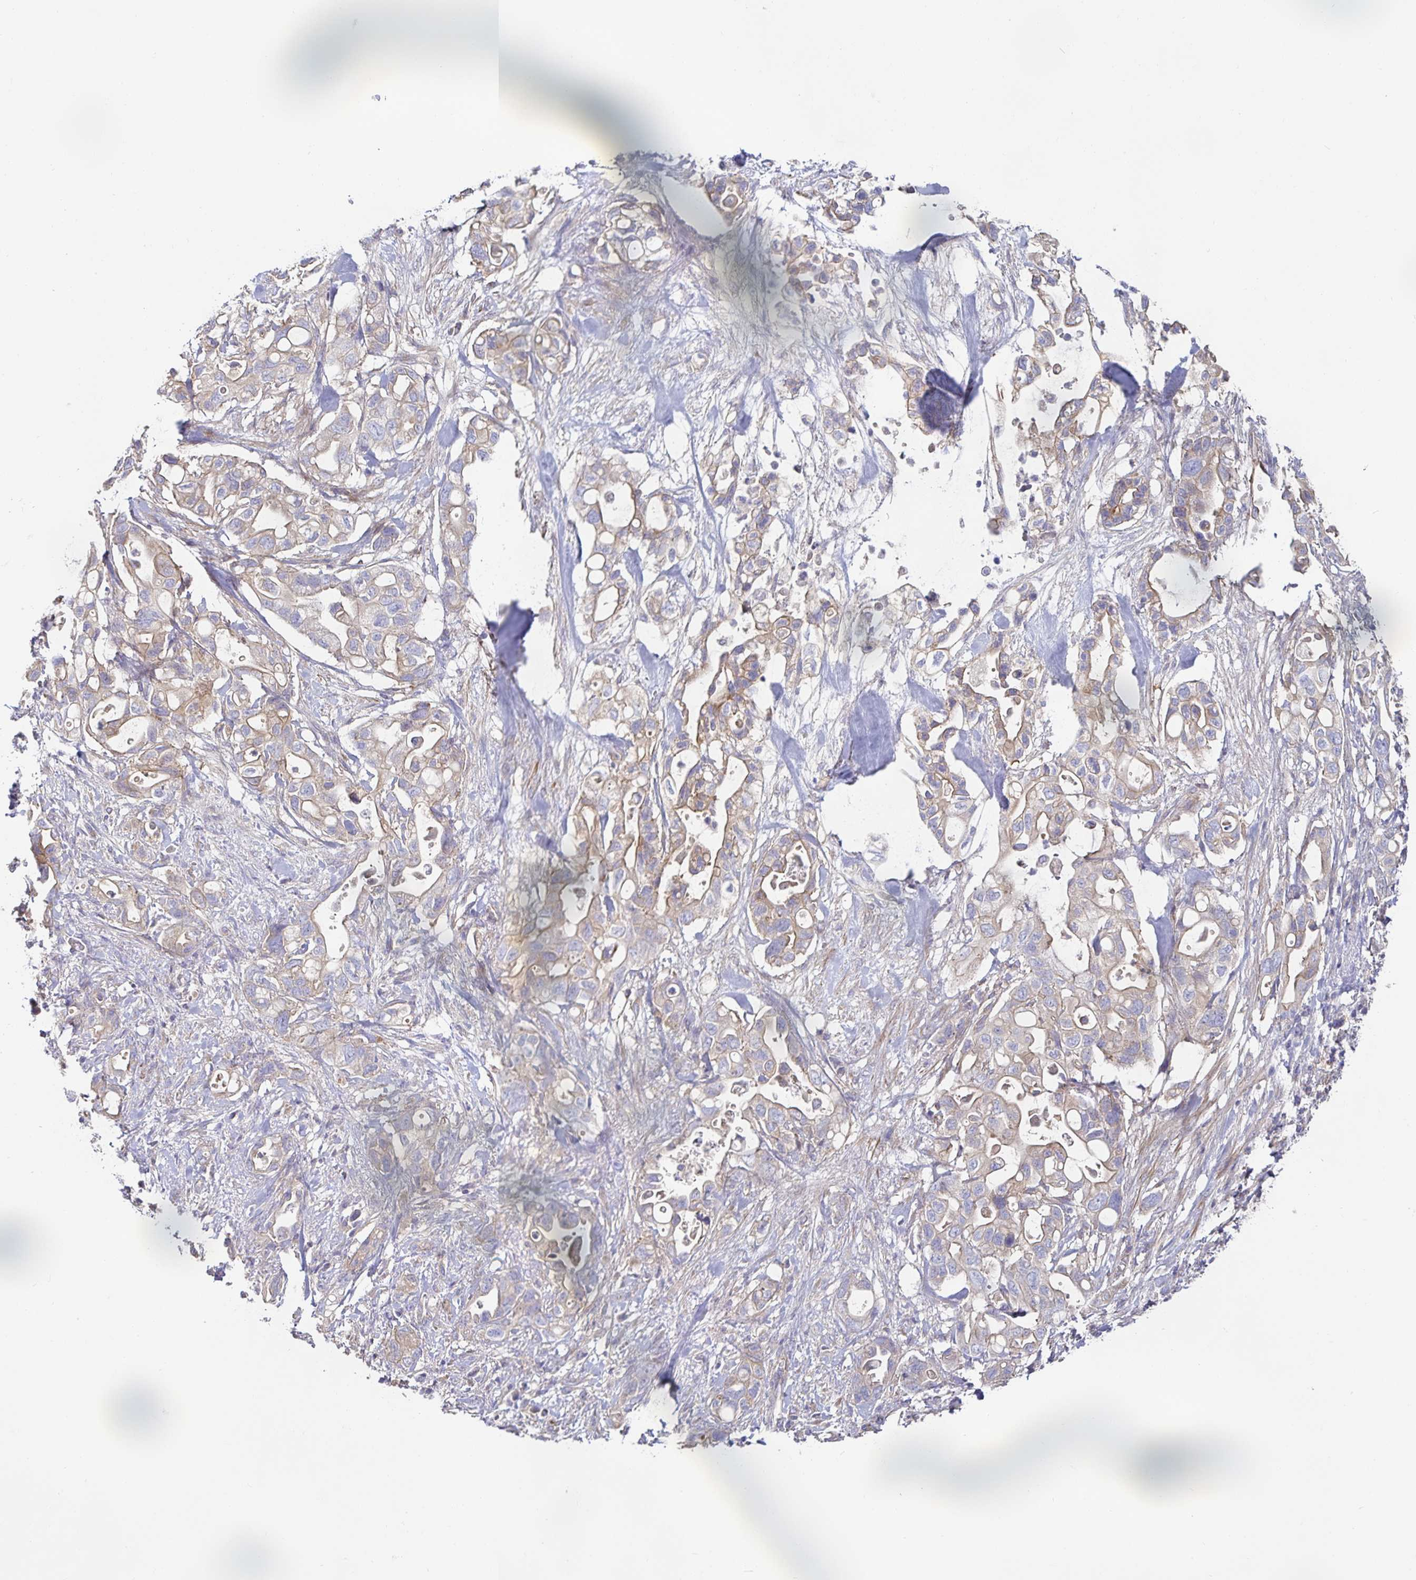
{"staining": {"intensity": "moderate", "quantity": "25%-75%", "location": "cytoplasmic/membranous"}, "tissue": "pancreatic cancer", "cell_type": "Tumor cells", "image_type": "cancer", "snomed": [{"axis": "morphology", "description": "Adenocarcinoma, NOS"}, {"axis": "topography", "description": "Pancreas"}], "caption": "Moderate cytoplasmic/membranous protein positivity is seen in approximately 25%-75% of tumor cells in pancreatic cancer (adenocarcinoma).", "gene": "METTL22", "patient": {"sex": "female", "age": 72}}